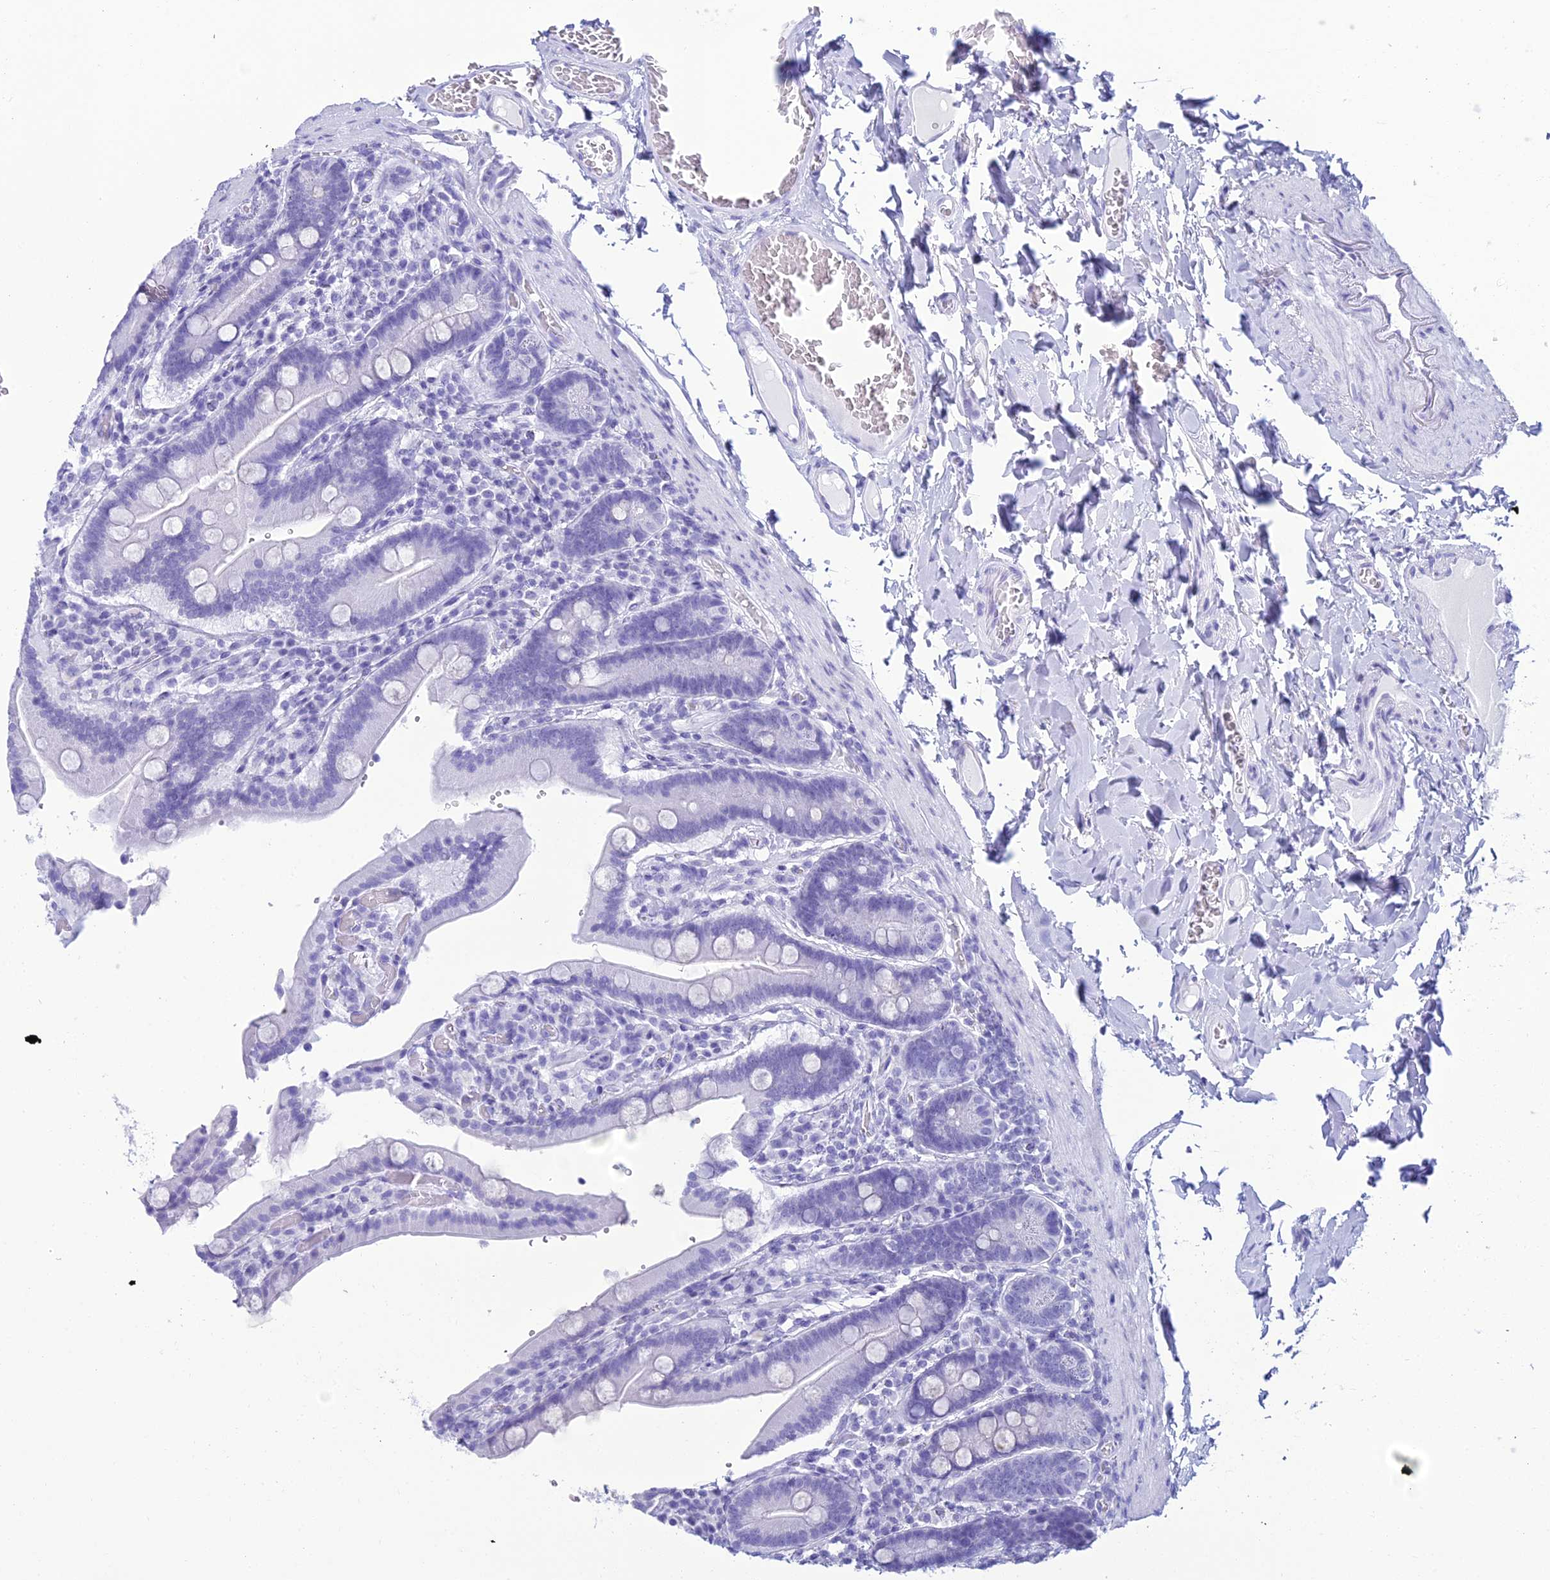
{"staining": {"intensity": "negative", "quantity": "none", "location": "none"}, "tissue": "duodenum", "cell_type": "Glandular cells", "image_type": "normal", "snomed": [{"axis": "morphology", "description": "Normal tissue, NOS"}, {"axis": "topography", "description": "Duodenum"}], "caption": "Protein analysis of unremarkable duodenum demonstrates no significant staining in glandular cells.", "gene": "ZNF442", "patient": {"sex": "female", "age": 62}}